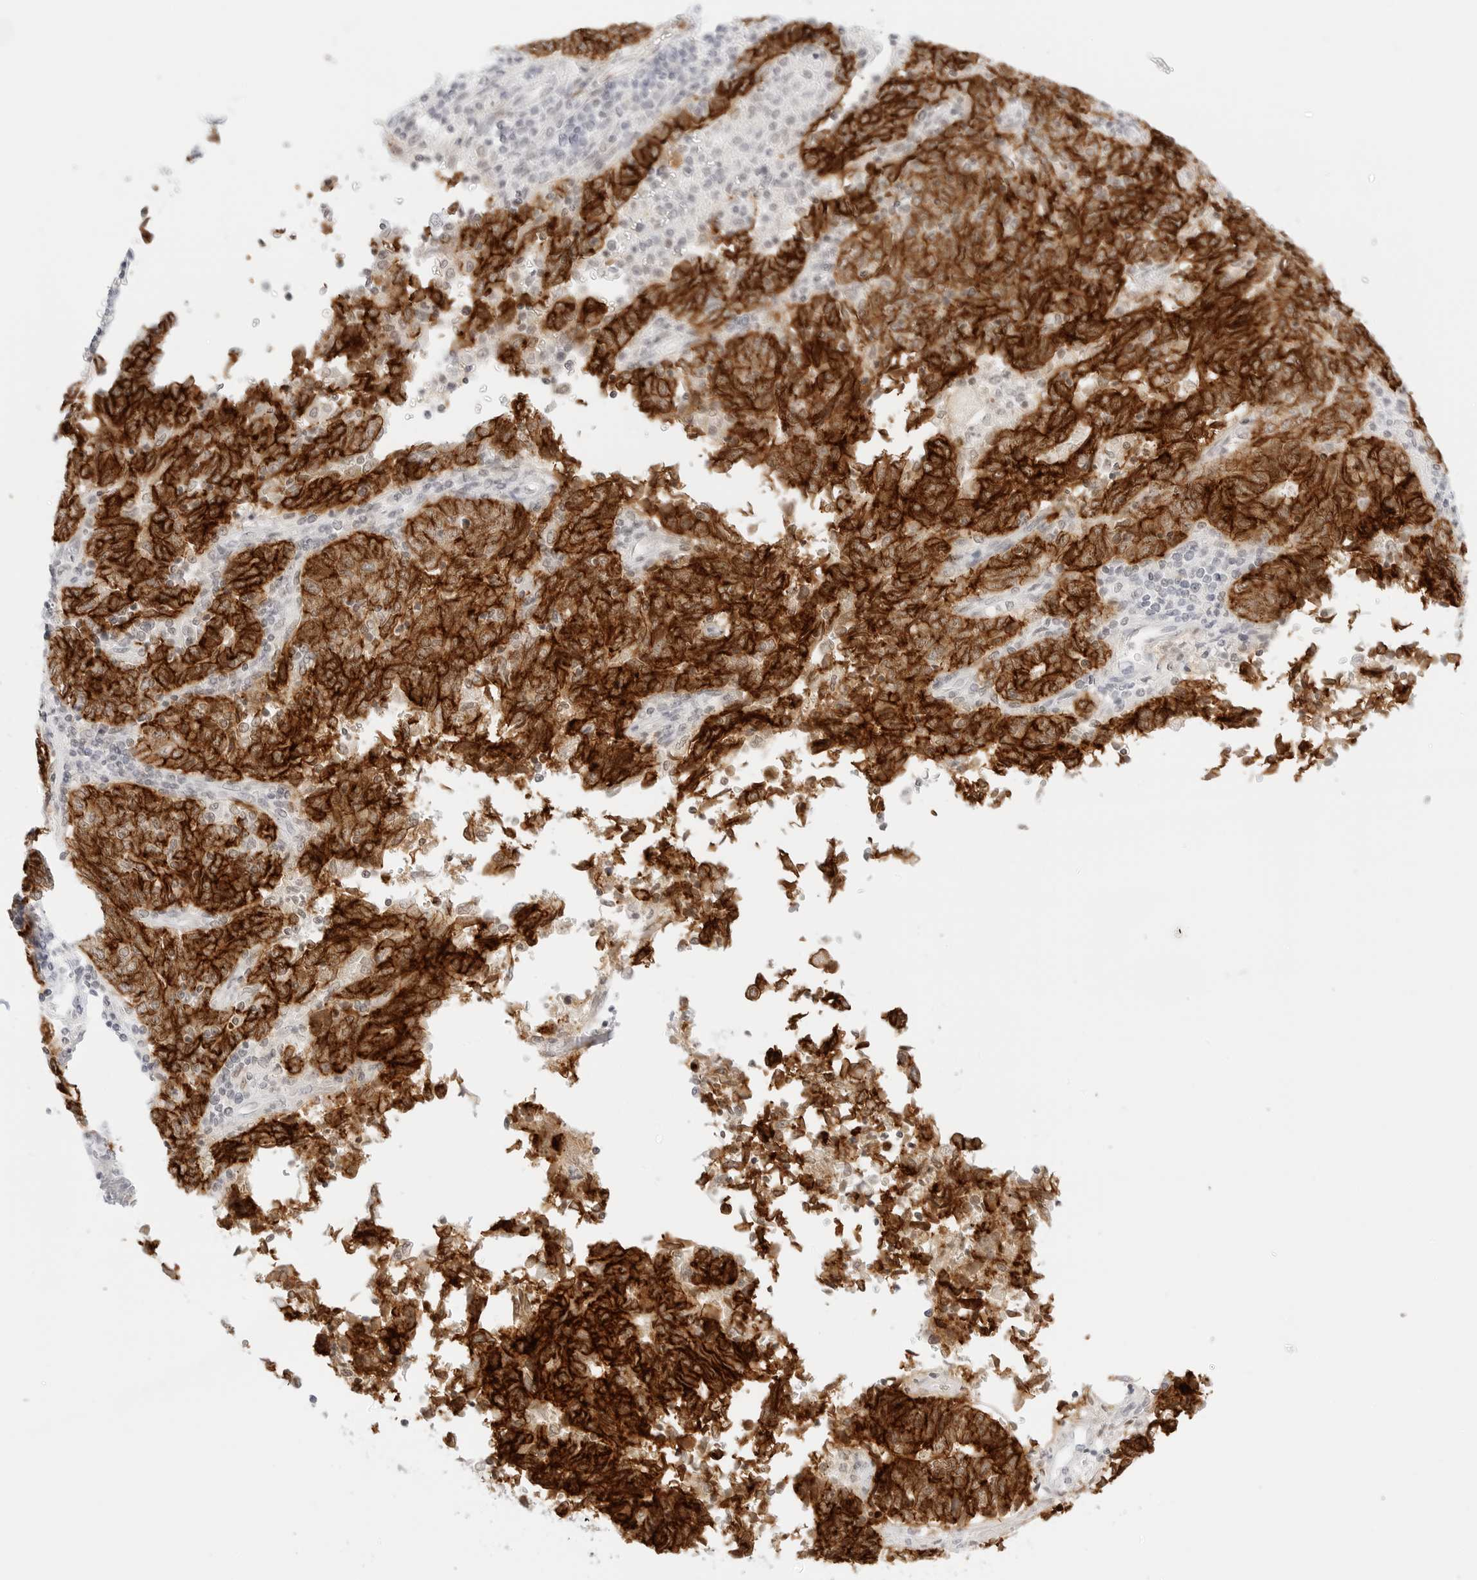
{"staining": {"intensity": "strong", "quantity": ">75%", "location": "cytoplasmic/membranous"}, "tissue": "endometrial cancer", "cell_type": "Tumor cells", "image_type": "cancer", "snomed": [{"axis": "morphology", "description": "Adenocarcinoma, NOS"}, {"axis": "topography", "description": "Endometrium"}], "caption": "Human endometrial cancer stained for a protein (brown) exhibits strong cytoplasmic/membranous positive positivity in about >75% of tumor cells.", "gene": "CDH1", "patient": {"sex": "female", "age": 80}}